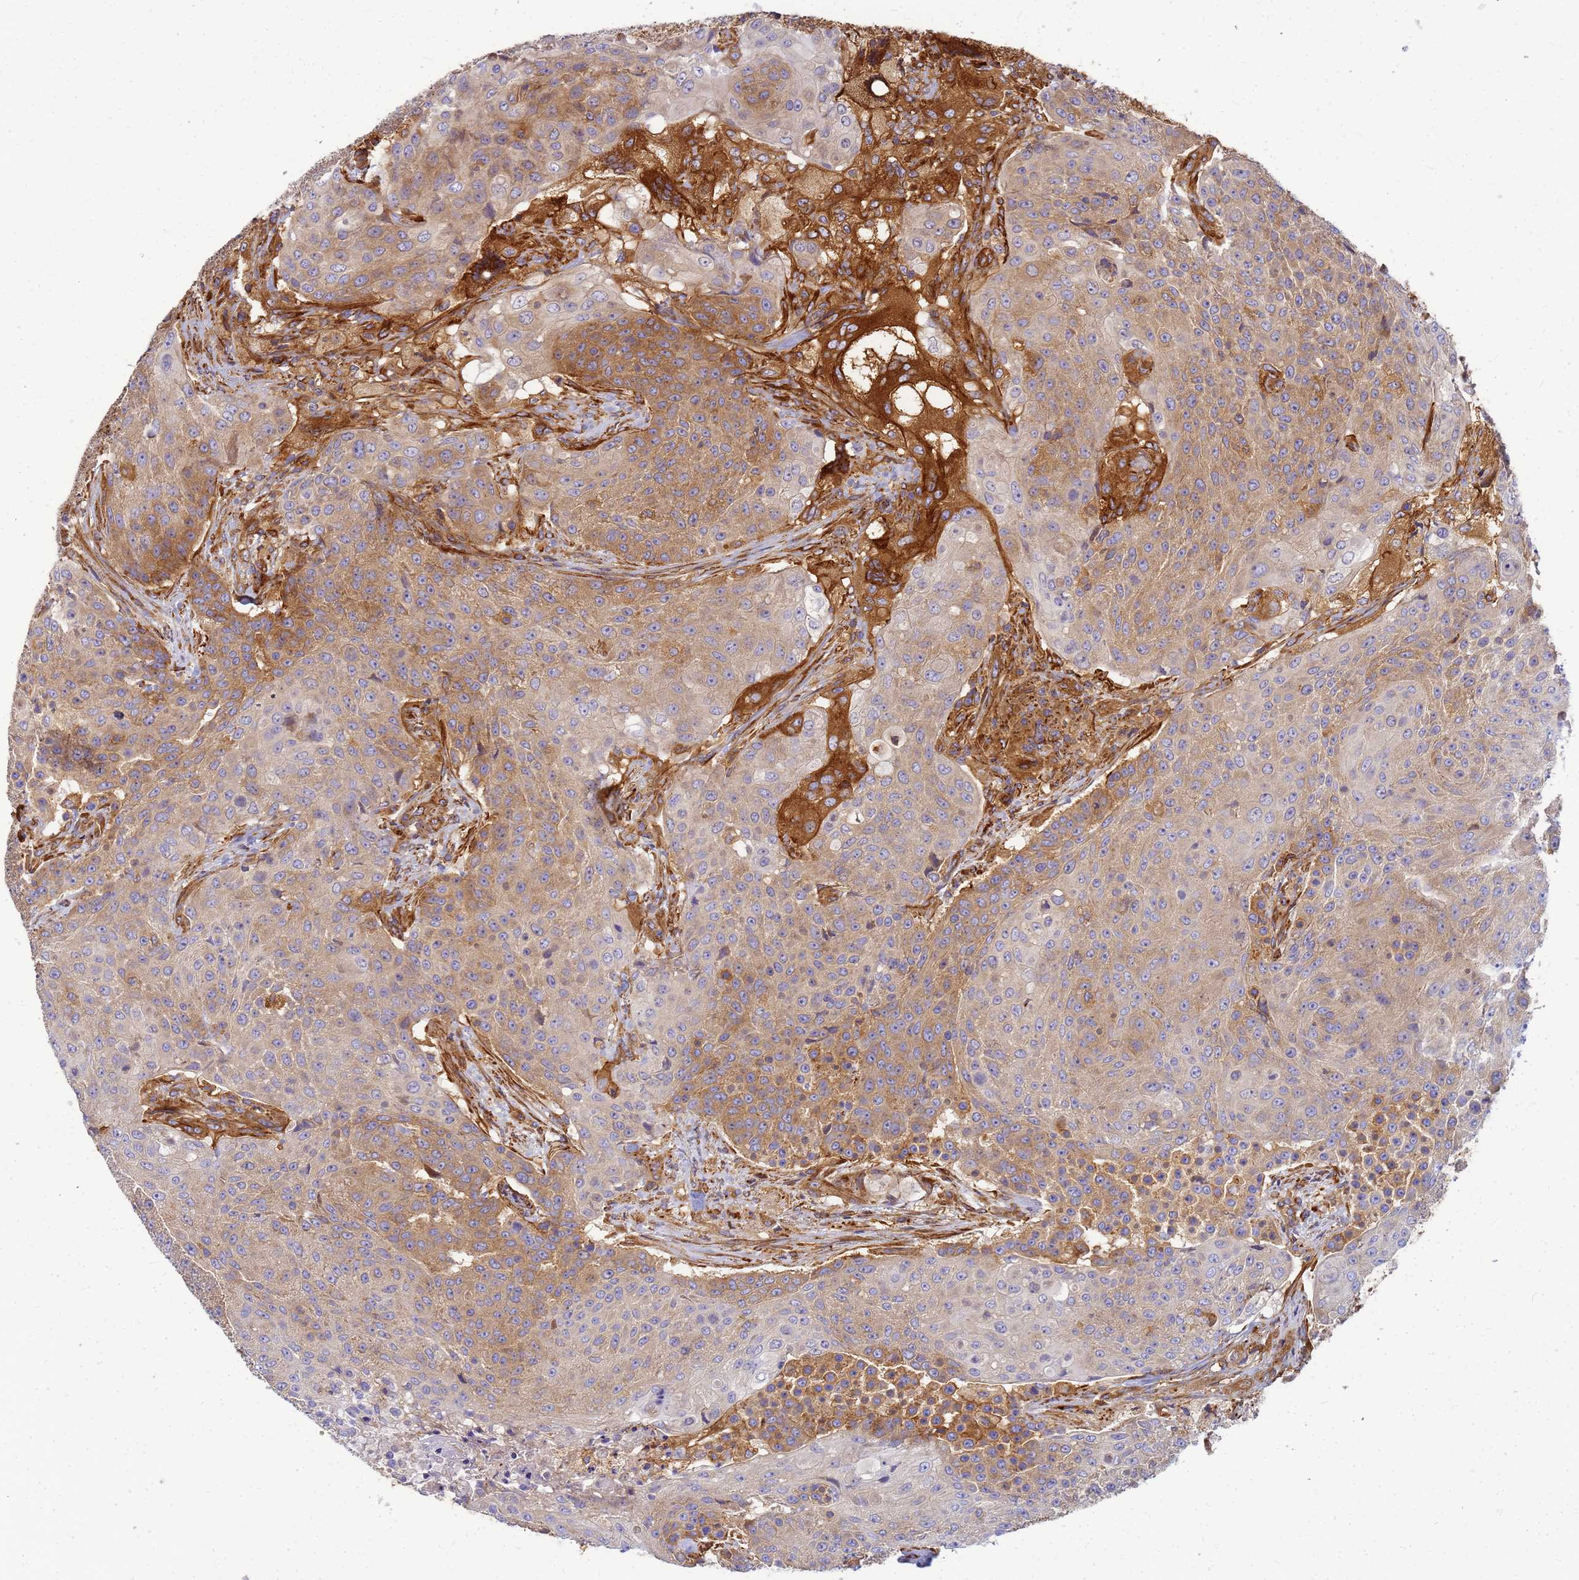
{"staining": {"intensity": "moderate", "quantity": "25%-75%", "location": "cytoplasmic/membranous"}, "tissue": "urothelial cancer", "cell_type": "Tumor cells", "image_type": "cancer", "snomed": [{"axis": "morphology", "description": "Urothelial carcinoma, High grade"}, {"axis": "topography", "description": "Urinary bladder"}], "caption": "This micrograph displays IHC staining of urothelial cancer, with medium moderate cytoplasmic/membranous staining in about 25%-75% of tumor cells.", "gene": "C2CD5", "patient": {"sex": "female", "age": 63}}